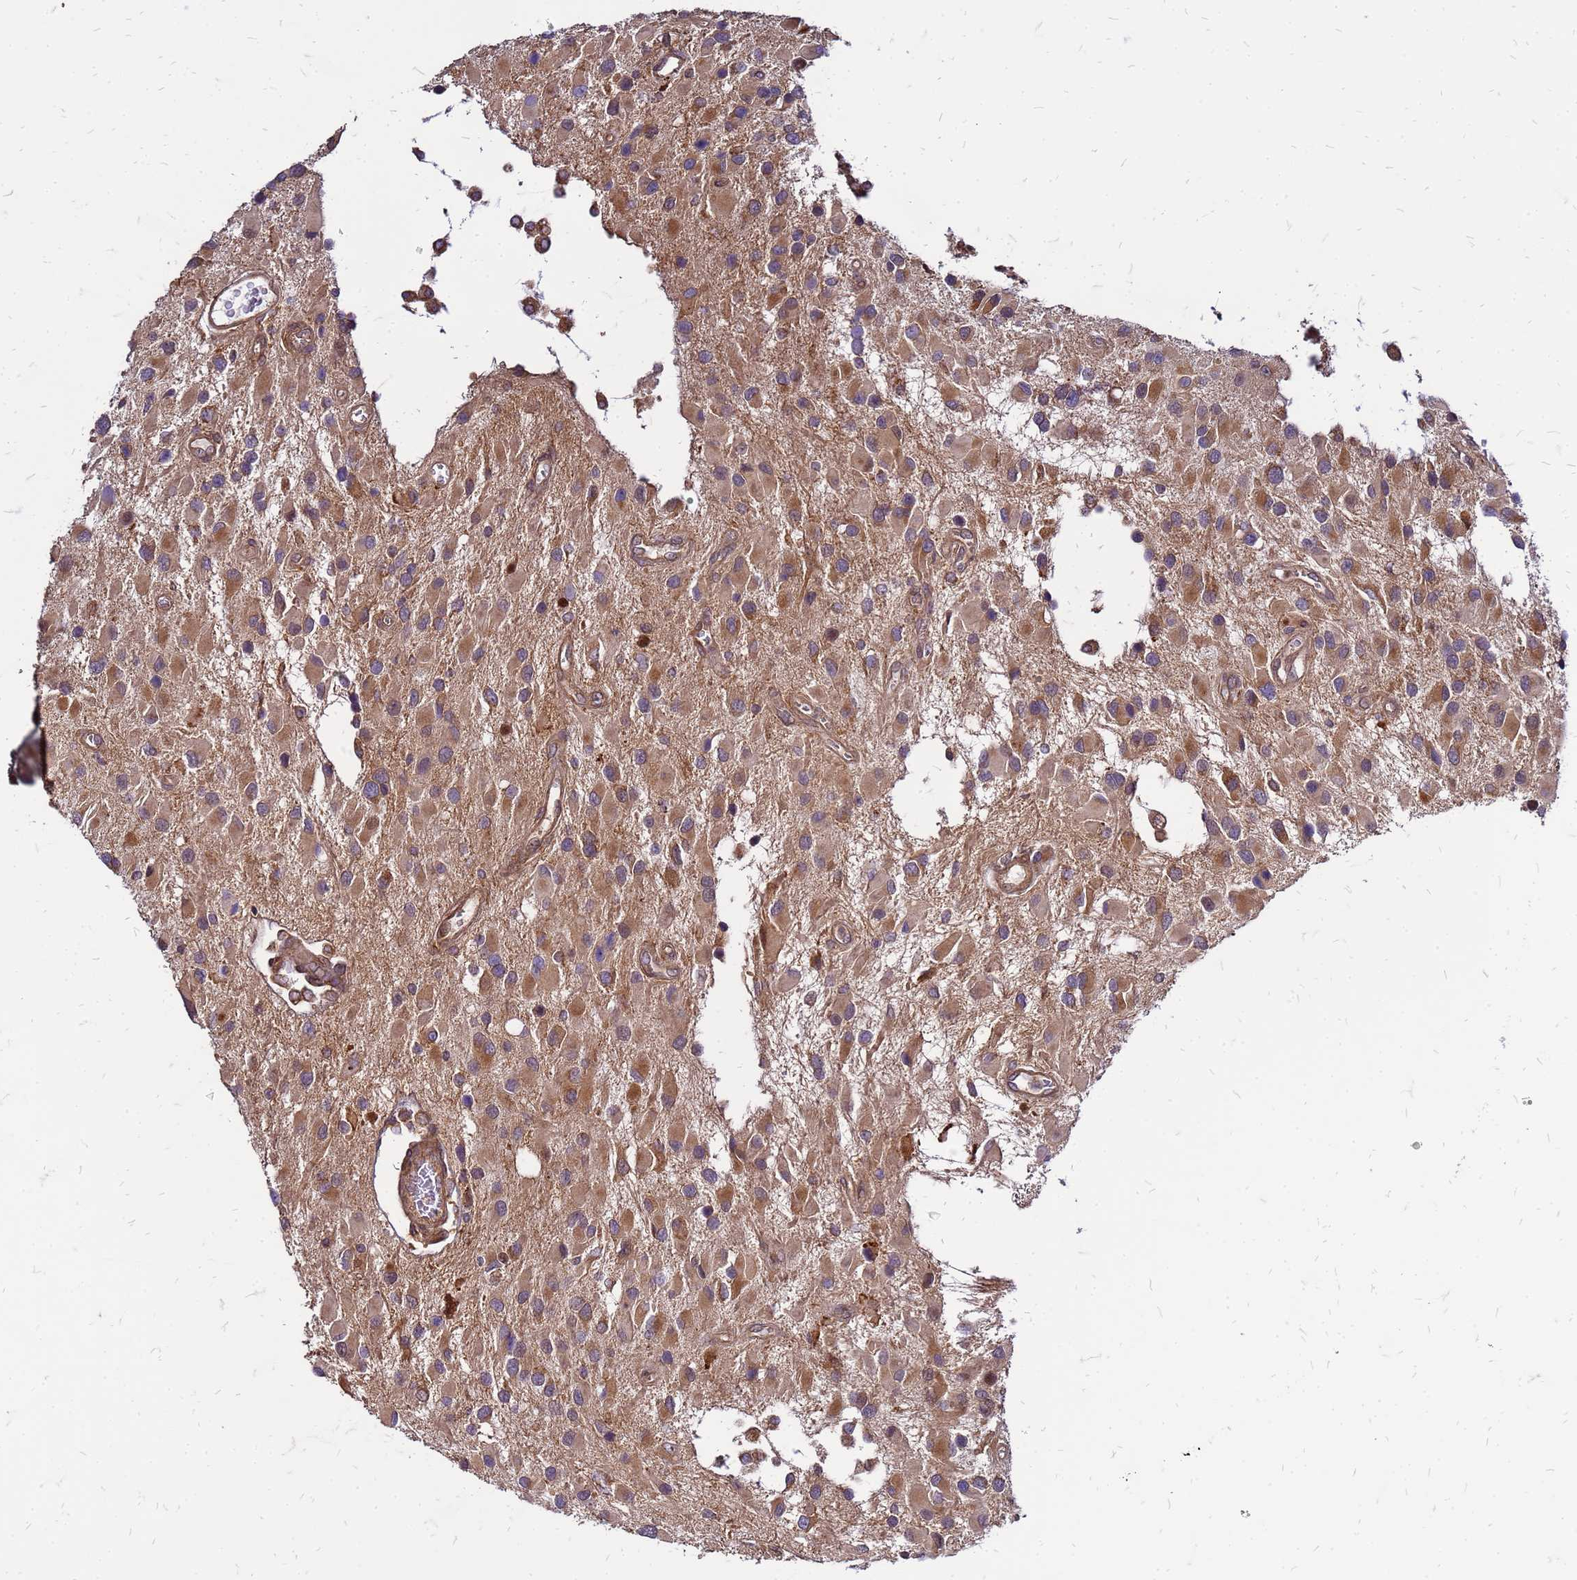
{"staining": {"intensity": "moderate", "quantity": ">75%", "location": "cytoplasmic/membranous"}, "tissue": "glioma", "cell_type": "Tumor cells", "image_type": "cancer", "snomed": [{"axis": "morphology", "description": "Glioma, malignant, High grade"}, {"axis": "topography", "description": "Brain"}], "caption": "This is a photomicrograph of IHC staining of malignant glioma (high-grade), which shows moderate positivity in the cytoplasmic/membranous of tumor cells.", "gene": "CYBC1", "patient": {"sex": "male", "age": 53}}